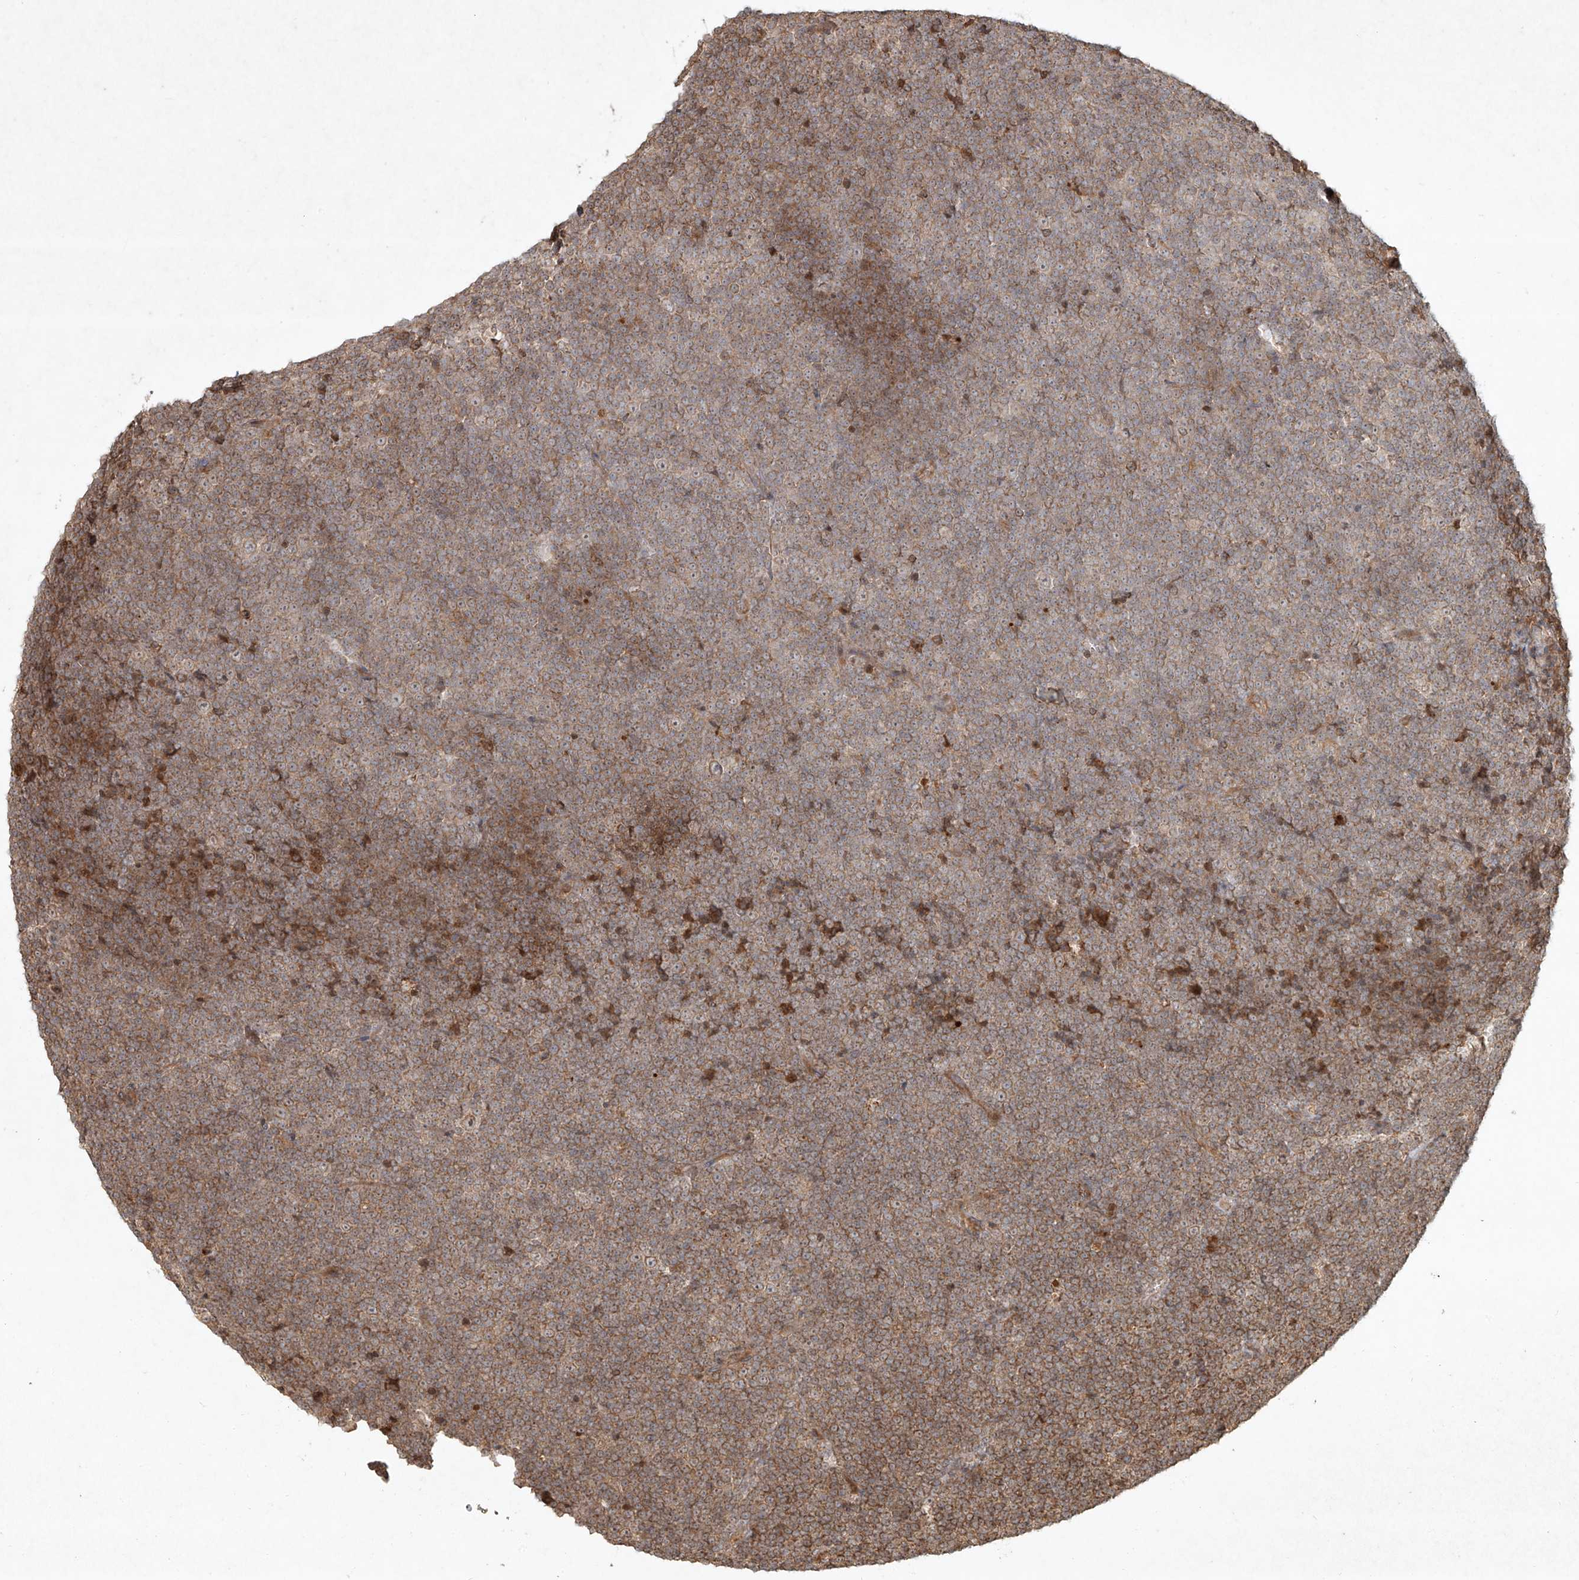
{"staining": {"intensity": "weak", "quantity": "25%-75%", "location": "cytoplasmic/membranous"}, "tissue": "lymphoma", "cell_type": "Tumor cells", "image_type": "cancer", "snomed": [{"axis": "morphology", "description": "Malignant lymphoma, non-Hodgkin's type, Low grade"}, {"axis": "topography", "description": "Lymph node"}], "caption": "About 25%-75% of tumor cells in malignant lymphoma, non-Hodgkin's type (low-grade) exhibit weak cytoplasmic/membranous protein positivity as visualized by brown immunohistochemical staining.", "gene": "CYYR1", "patient": {"sex": "female", "age": 67}}